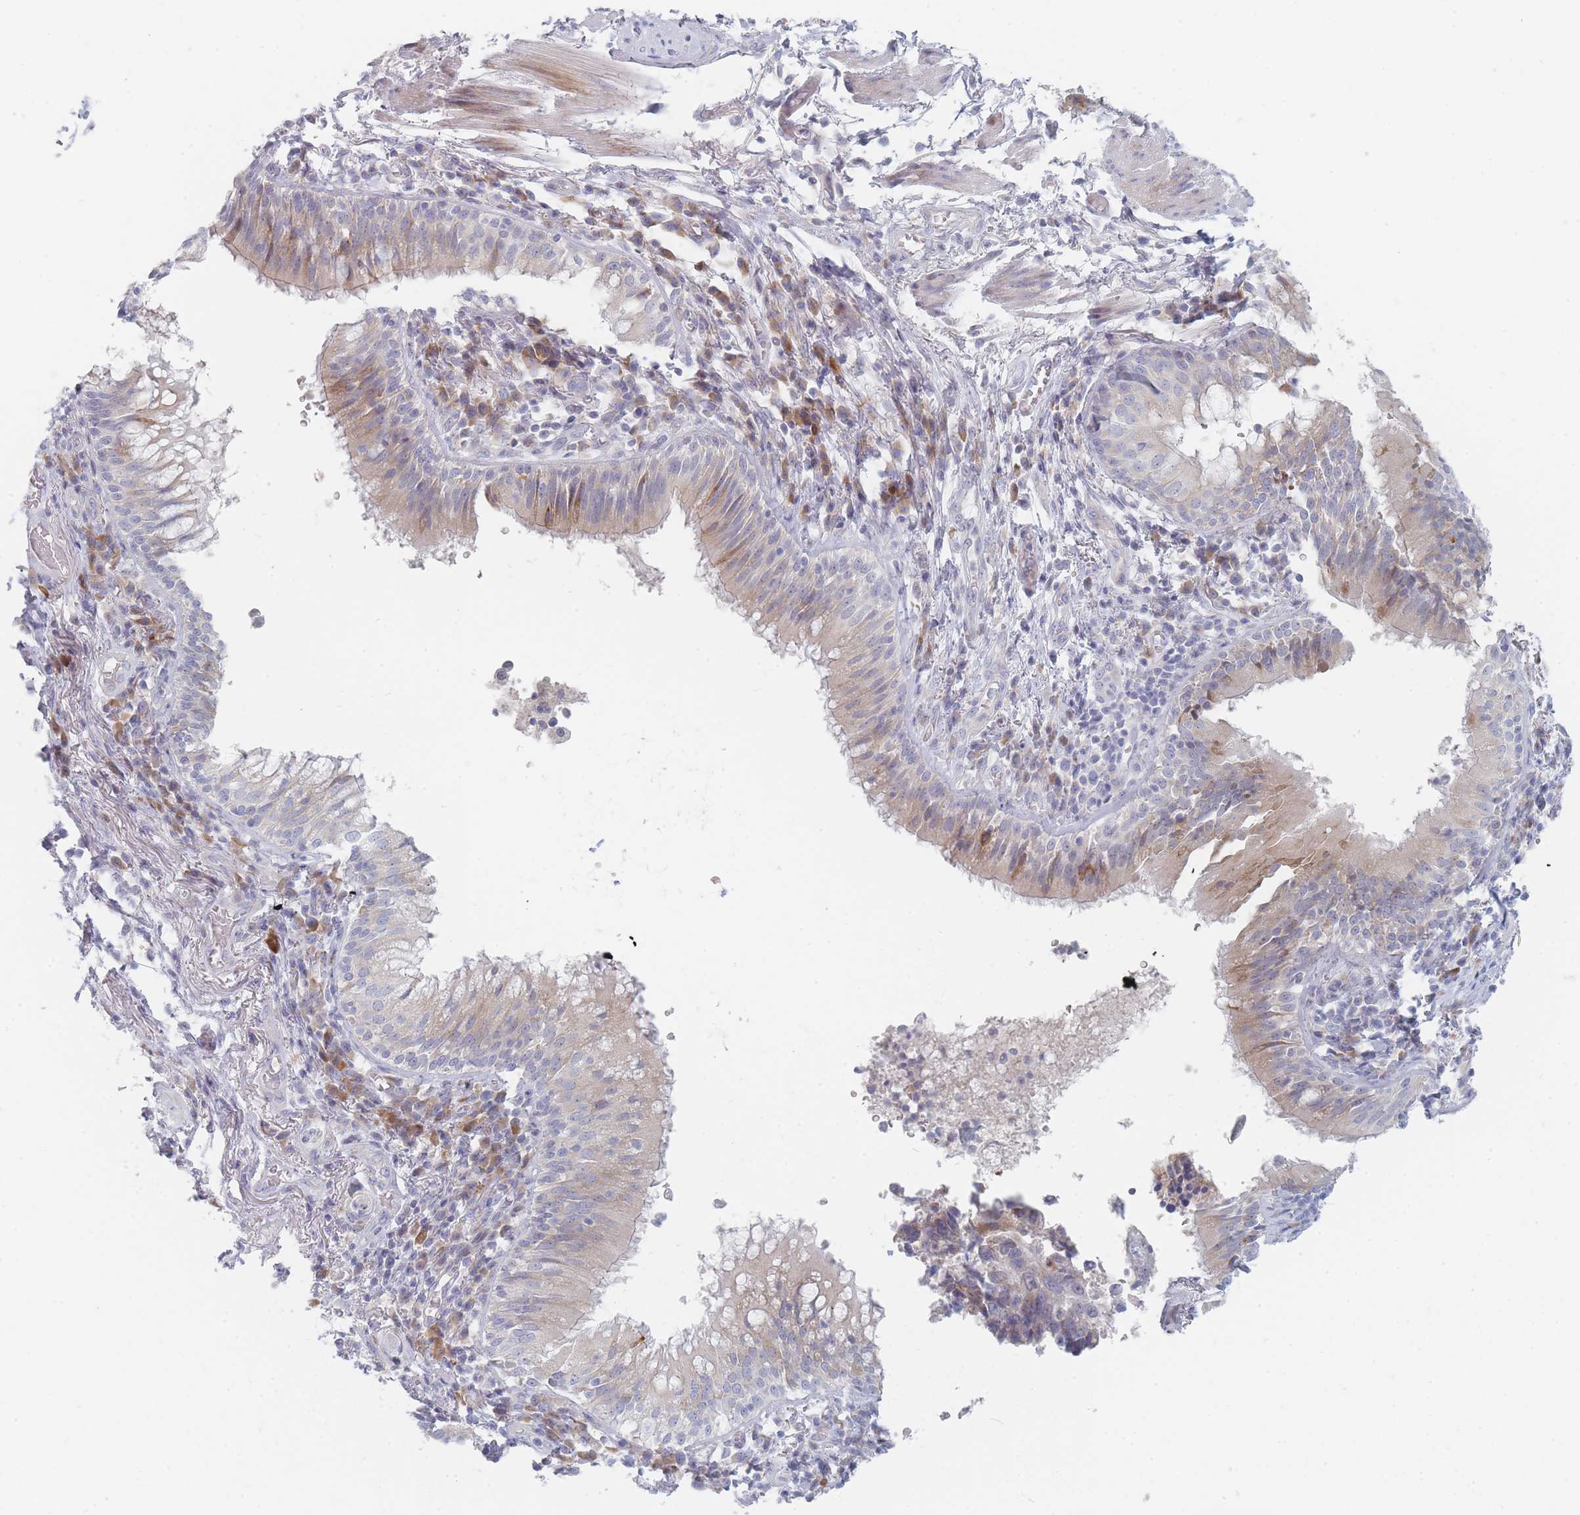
{"staining": {"intensity": "negative", "quantity": "none", "location": "none"}, "tissue": "soft tissue", "cell_type": "Fibroblasts", "image_type": "normal", "snomed": [{"axis": "morphology", "description": "Normal tissue, NOS"}, {"axis": "topography", "description": "Cartilage tissue"}, {"axis": "topography", "description": "Bronchus"}], "caption": "Immunohistochemical staining of unremarkable soft tissue exhibits no significant positivity in fibroblasts.", "gene": "SPATS1", "patient": {"sex": "male", "age": 56}}